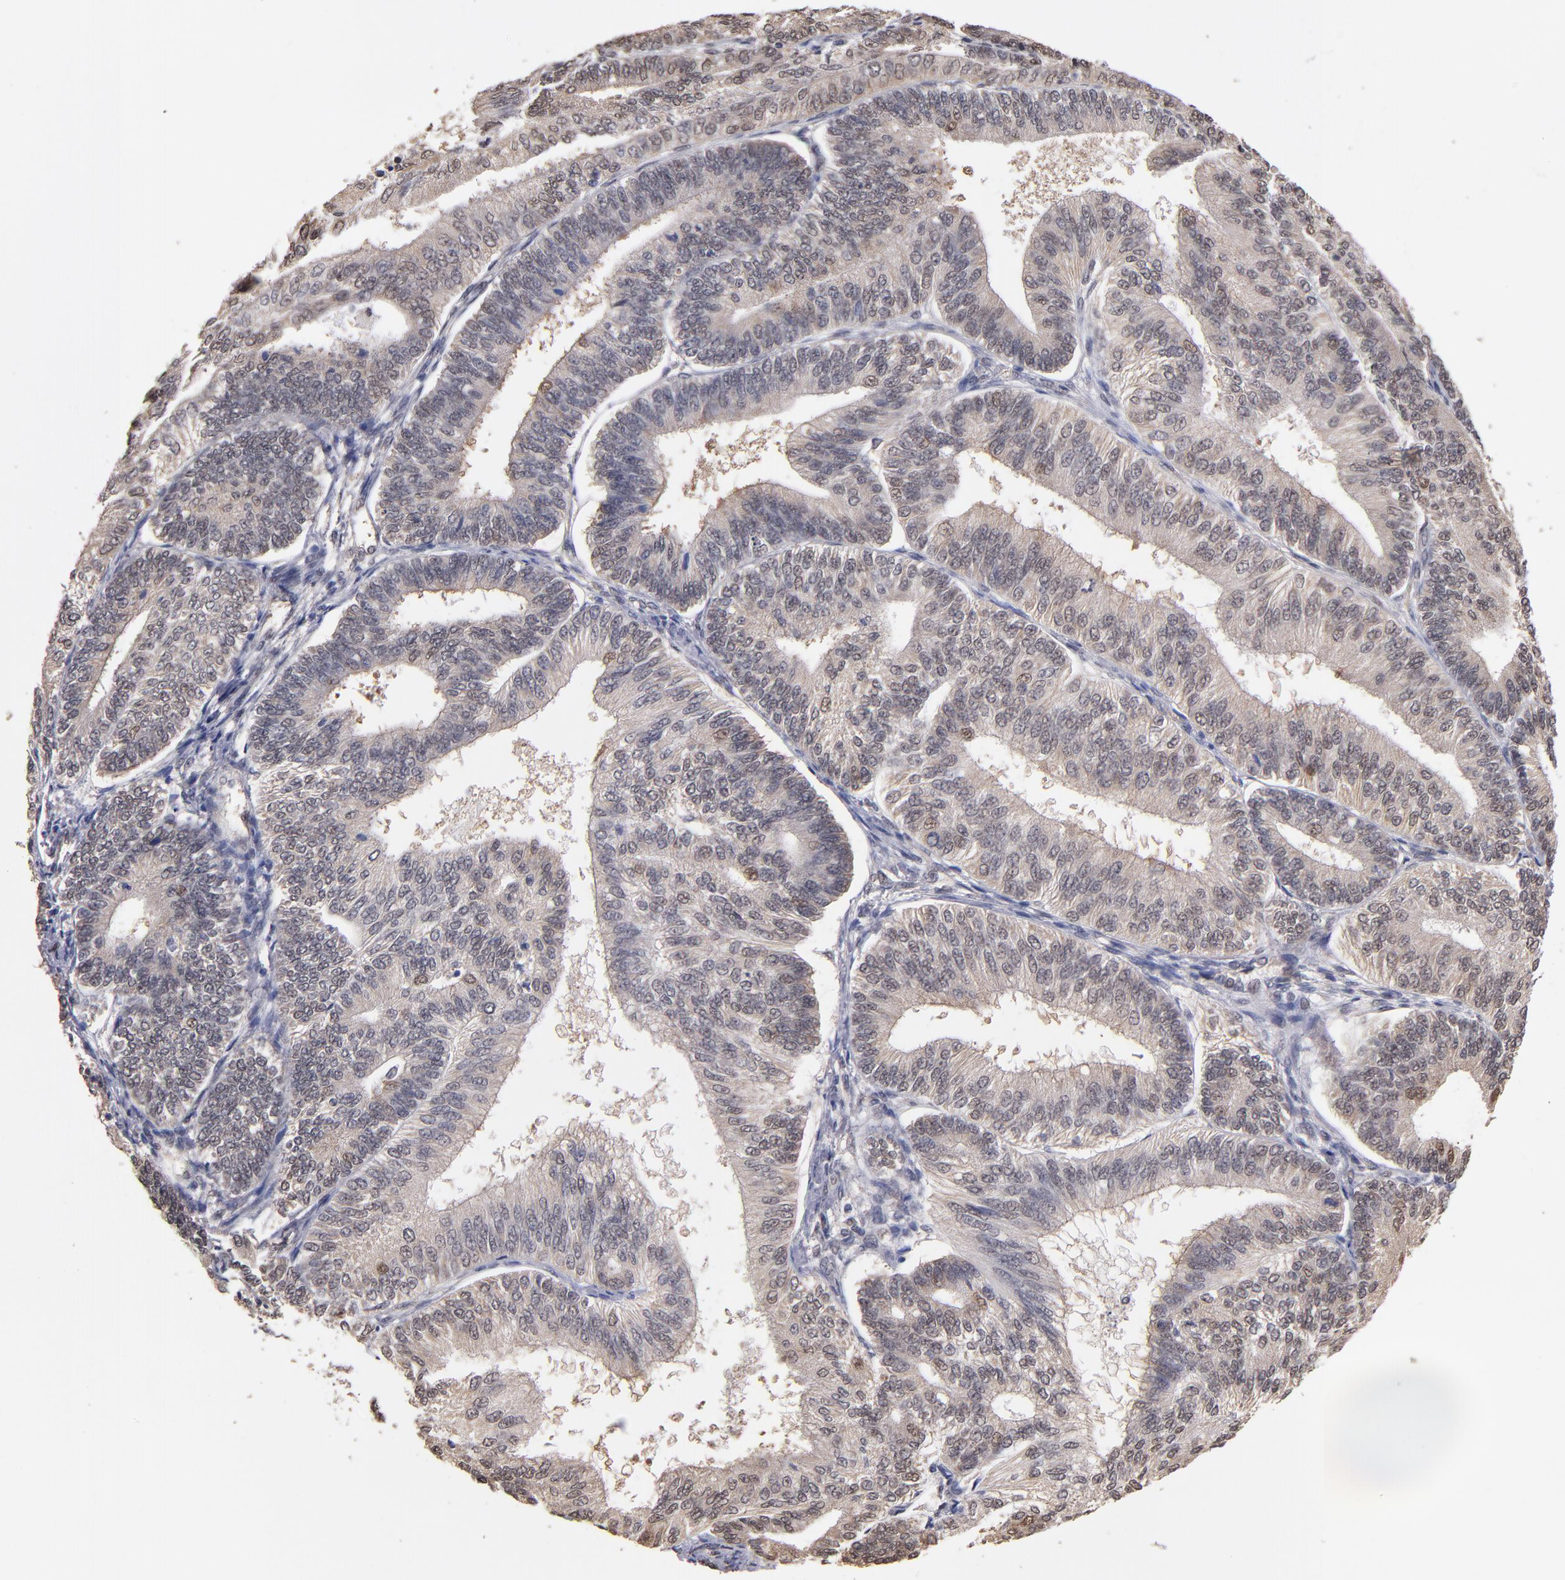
{"staining": {"intensity": "weak", "quantity": "<25%", "location": "cytoplasmic/membranous,nuclear"}, "tissue": "endometrial cancer", "cell_type": "Tumor cells", "image_type": "cancer", "snomed": [{"axis": "morphology", "description": "Adenocarcinoma, NOS"}, {"axis": "topography", "description": "Endometrium"}], "caption": "Tumor cells are negative for brown protein staining in adenocarcinoma (endometrial).", "gene": "PSMD10", "patient": {"sex": "female", "age": 55}}